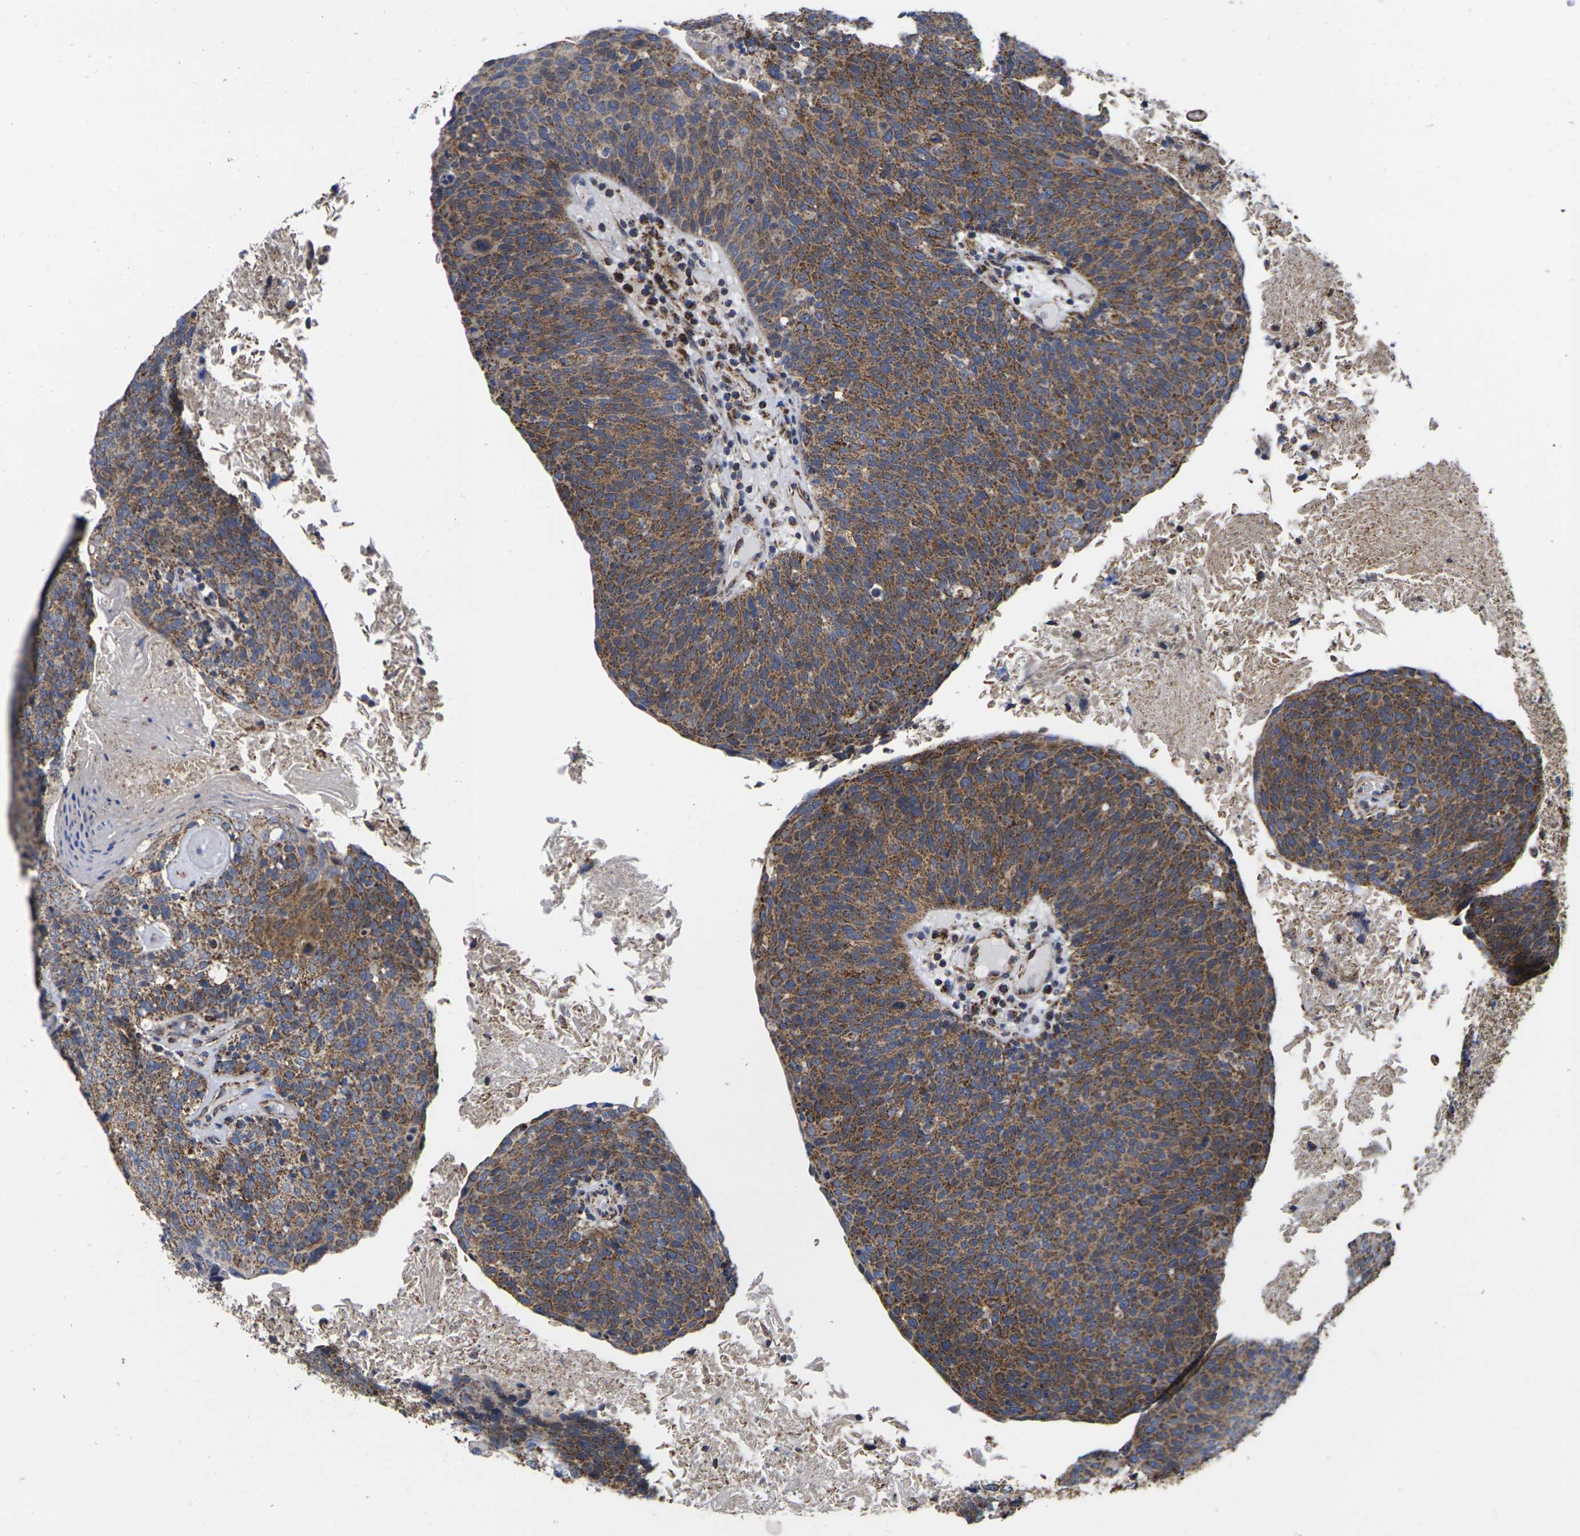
{"staining": {"intensity": "strong", "quantity": ">75%", "location": "cytoplasmic/membranous"}, "tissue": "head and neck cancer", "cell_type": "Tumor cells", "image_type": "cancer", "snomed": [{"axis": "morphology", "description": "Squamous cell carcinoma, NOS"}, {"axis": "morphology", "description": "Squamous cell carcinoma, metastatic, NOS"}, {"axis": "topography", "description": "Lymph node"}, {"axis": "topography", "description": "Head-Neck"}], "caption": "This micrograph demonstrates immunohistochemistry staining of human head and neck cancer, with high strong cytoplasmic/membranous staining in approximately >75% of tumor cells.", "gene": "P2RY11", "patient": {"sex": "male", "age": 62}}